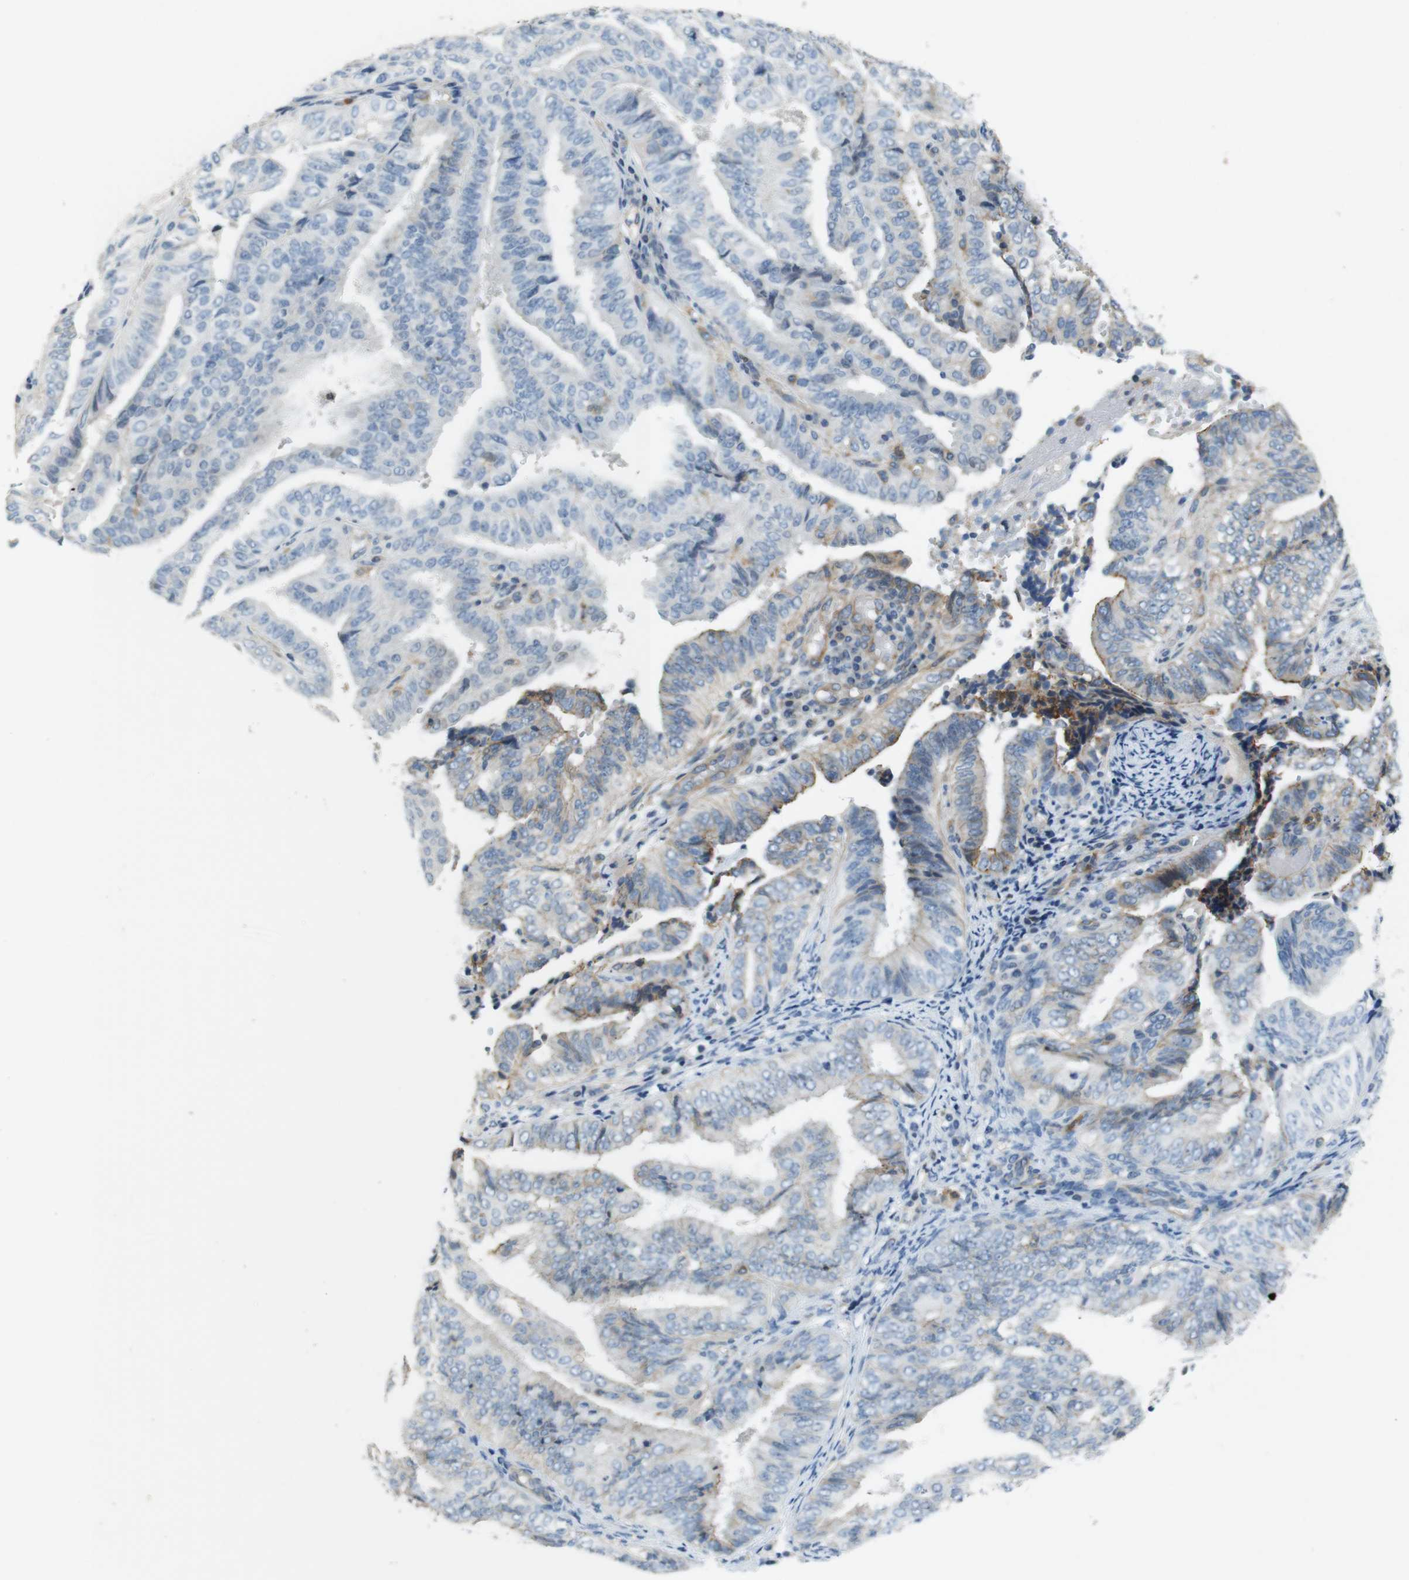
{"staining": {"intensity": "negative", "quantity": "none", "location": "none"}, "tissue": "endometrial cancer", "cell_type": "Tumor cells", "image_type": "cancer", "snomed": [{"axis": "morphology", "description": "Adenocarcinoma, NOS"}, {"axis": "topography", "description": "Endometrium"}], "caption": "Immunohistochemistry histopathology image of human adenocarcinoma (endometrial) stained for a protein (brown), which demonstrates no staining in tumor cells.", "gene": "PCDH10", "patient": {"sex": "female", "age": 58}}